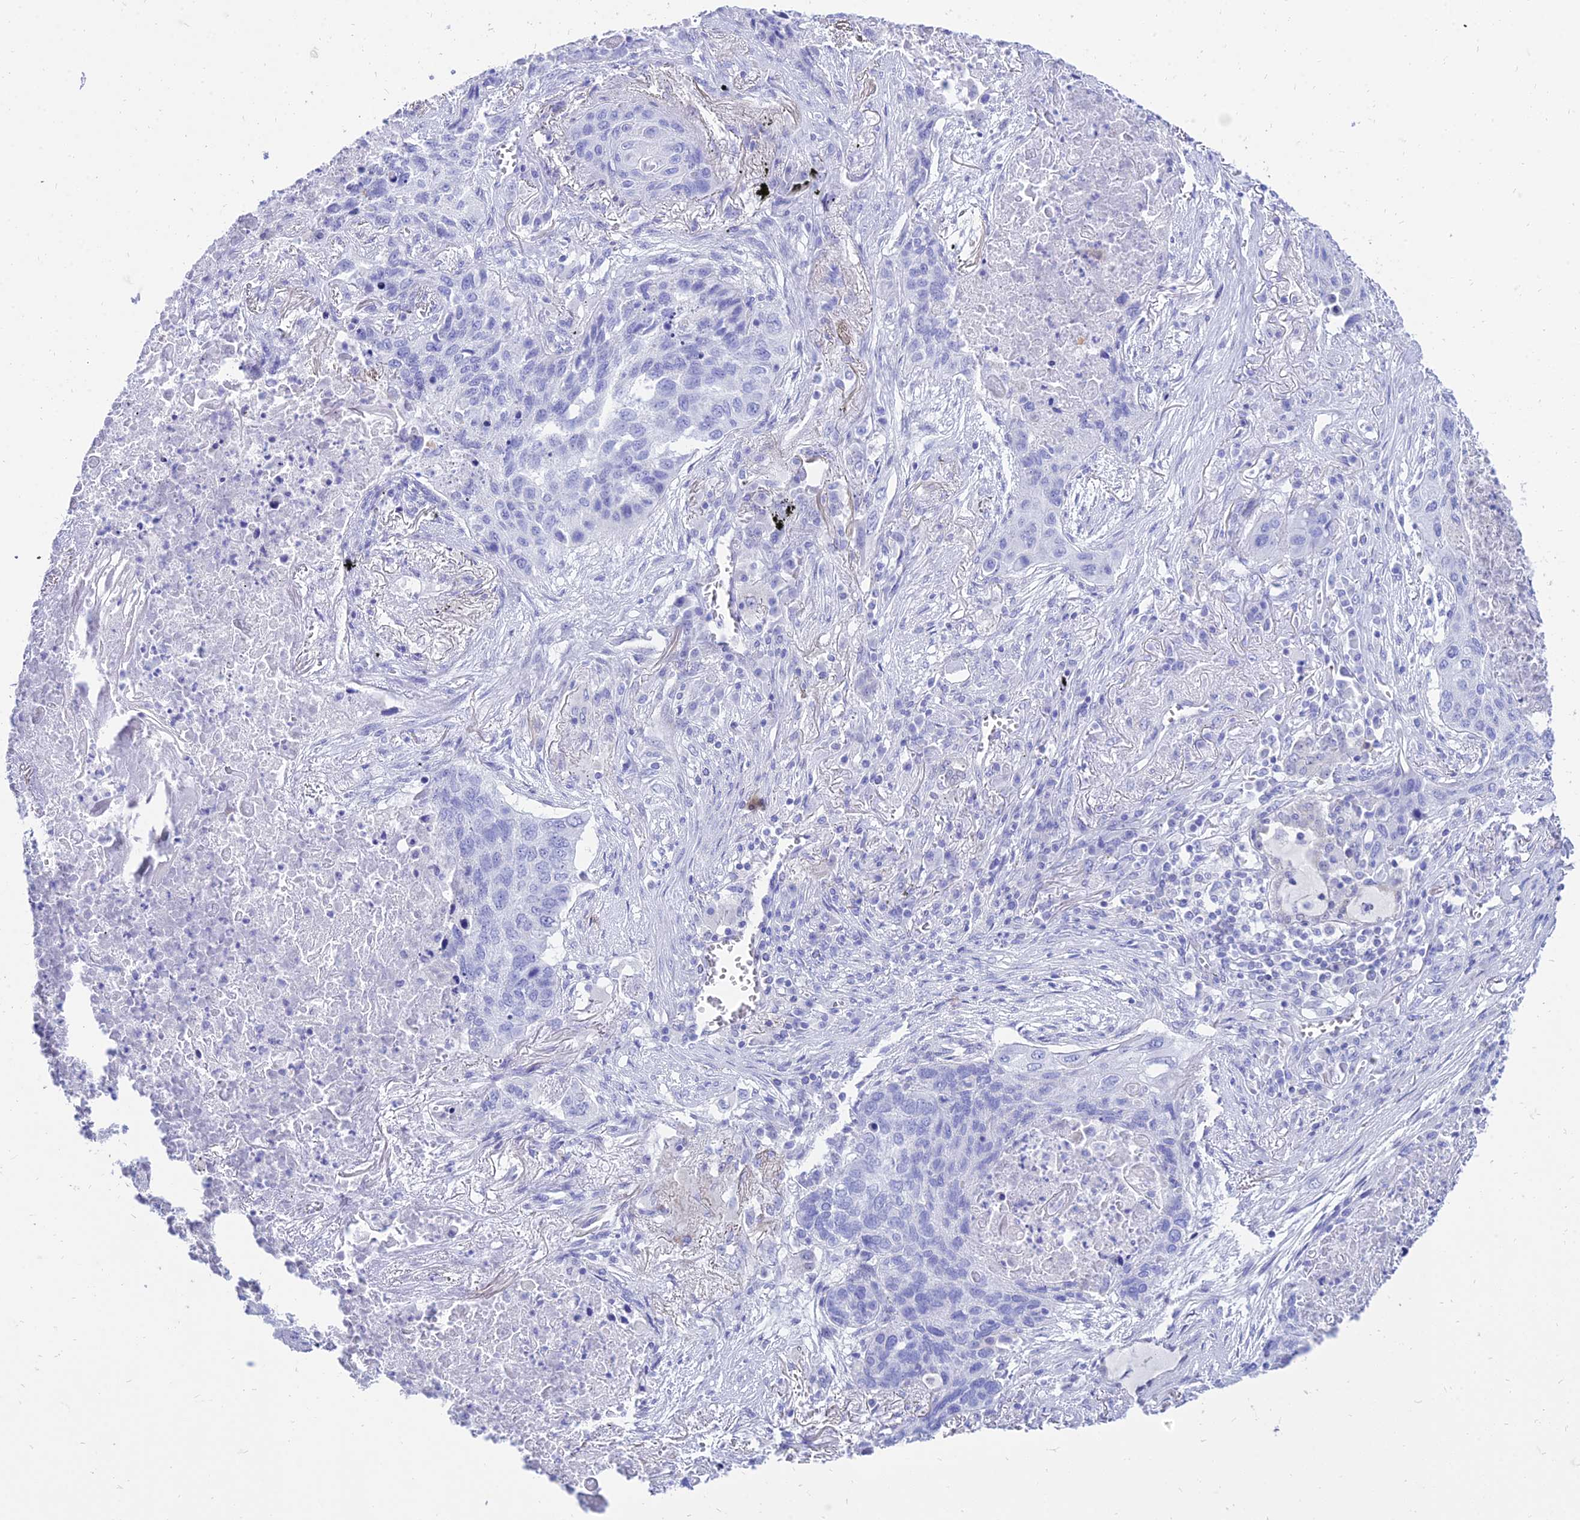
{"staining": {"intensity": "negative", "quantity": "none", "location": "none"}, "tissue": "lung cancer", "cell_type": "Tumor cells", "image_type": "cancer", "snomed": [{"axis": "morphology", "description": "Squamous cell carcinoma, NOS"}, {"axis": "topography", "description": "Lung"}], "caption": "Lung cancer stained for a protein using IHC reveals no expression tumor cells.", "gene": "TAC3", "patient": {"sex": "female", "age": 63}}